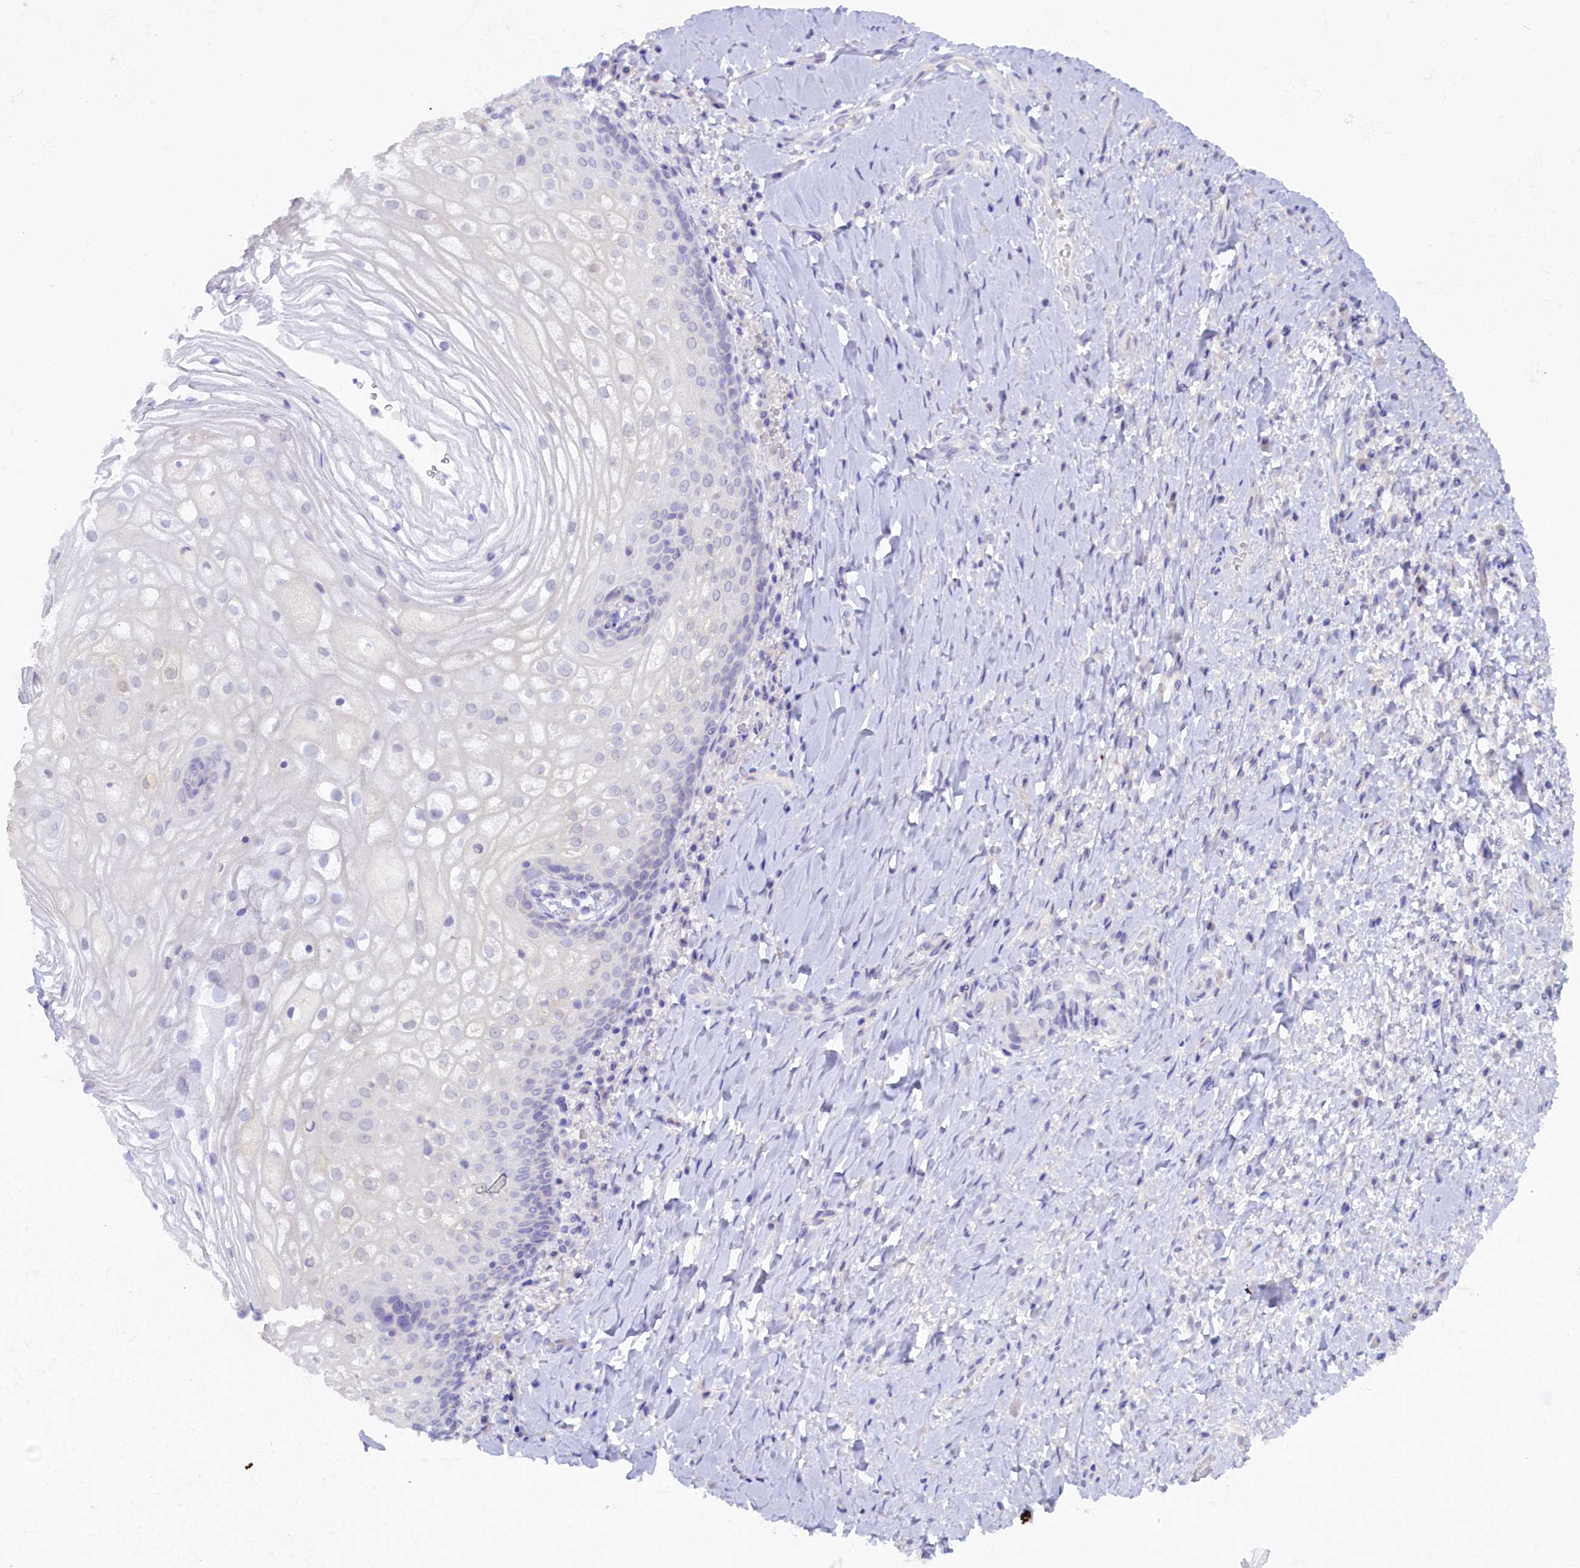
{"staining": {"intensity": "negative", "quantity": "none", "location": "none"}, "tissue": "vagina", "cell_type": "Squamous epithelial cells", "image_type": "normal", "snomed": [{"axis": "morphology", "description": "Normal tissue, NOS"}, {"axis": "topography", "description": "Vagina"}], "caption": "The histopathology image reveals no staining of squamous epithelial cells in unremarkable vagina.", "gene": "ZSWIM4", "patient": {"sex": "female", "age": 60}}